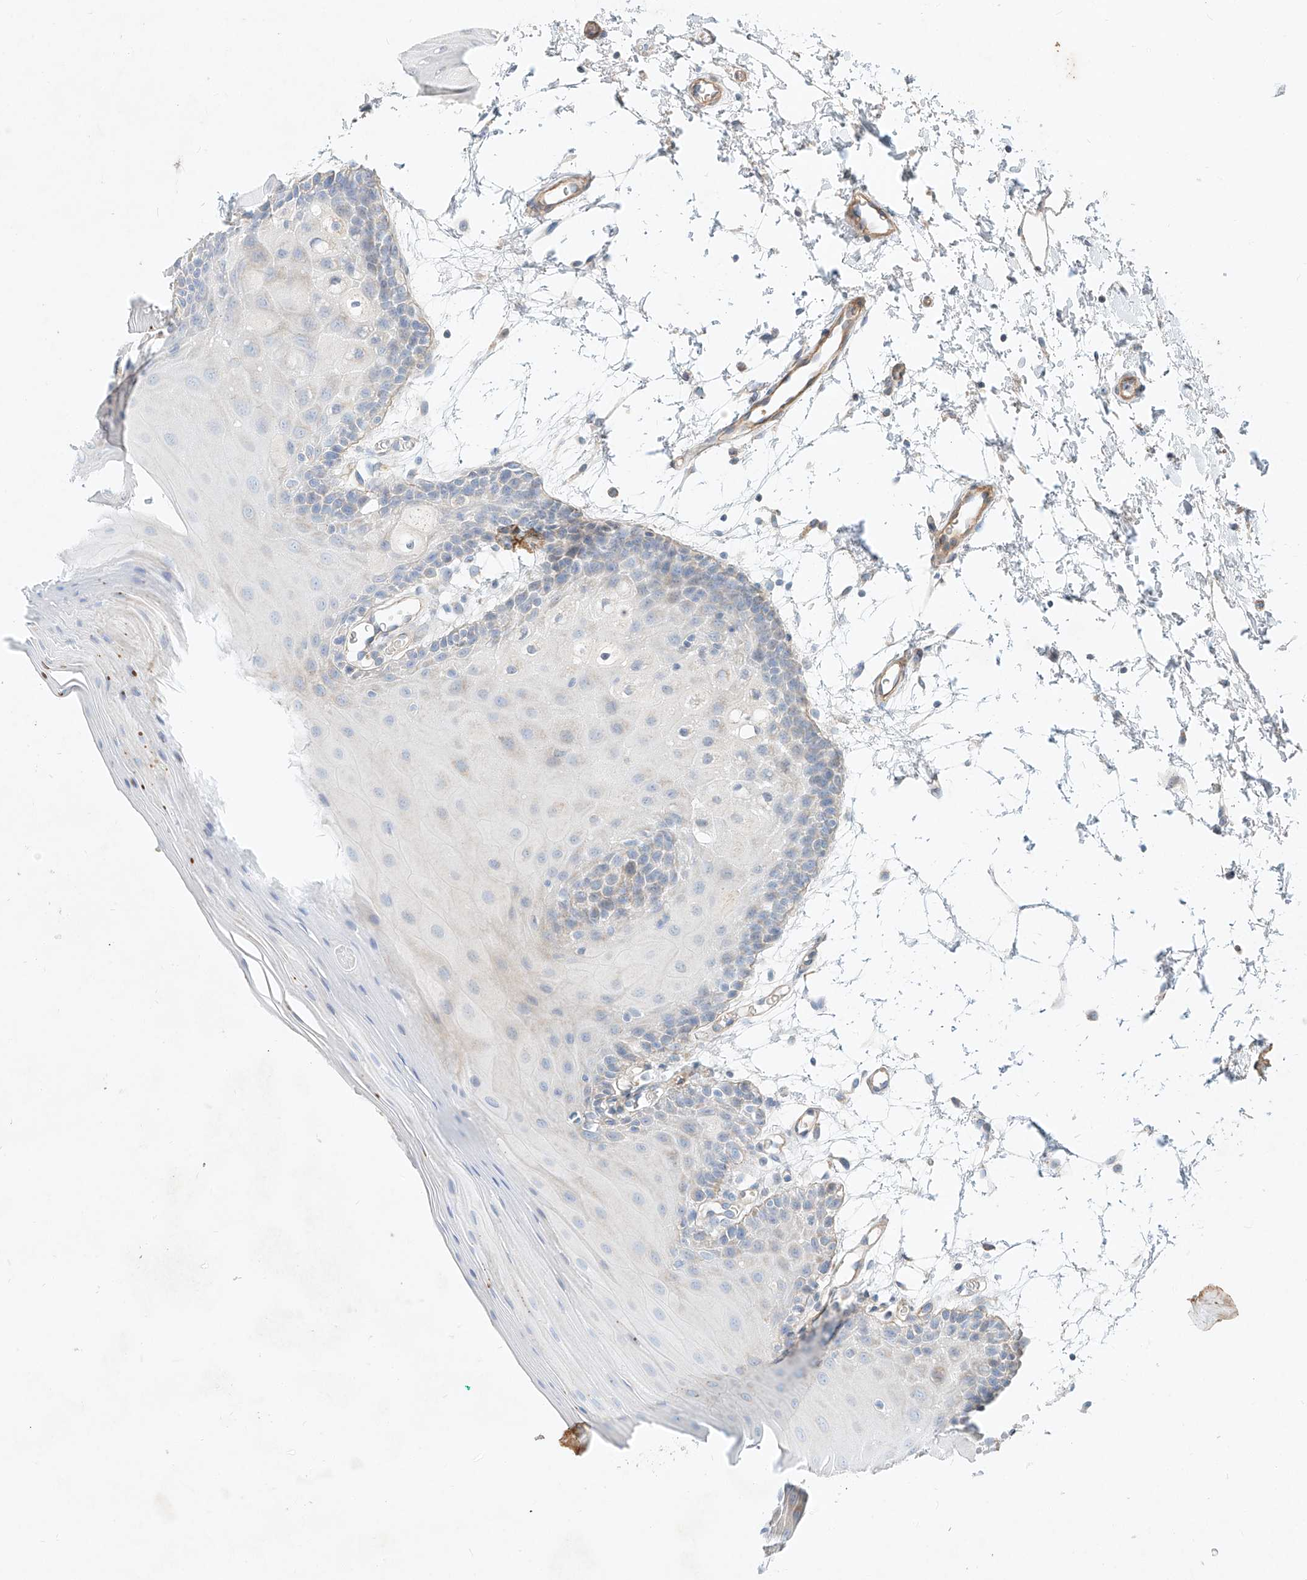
{"staining": {"intensity": "negative", "quantity": "none", "location": "none"}, "tissue": "oral mucosa", "cell_type": "Squamous epithelial cells", "image_type": "normal", "snomed": [{"axis": "morphology", "description": "Normal tissue, NOS"}, {"axis": "topography", "description": "Skeletal muscle"}, {"axis": "topography", "description": "Oral tissue"}, {"axis": "topography", "description": "Salivary gland"}, {"axis": "topography", "description": "Peripheral nerve tissue"}], "caption": "Protein analysis of normal oral mucosa exhibits no significant expression in squamous epithelial cells. (Immunohistochemistry (ihc), brightfield microscopy, high magnification).", "gene": "AJM1", "patient": {"sex": "male", "age": 54}}